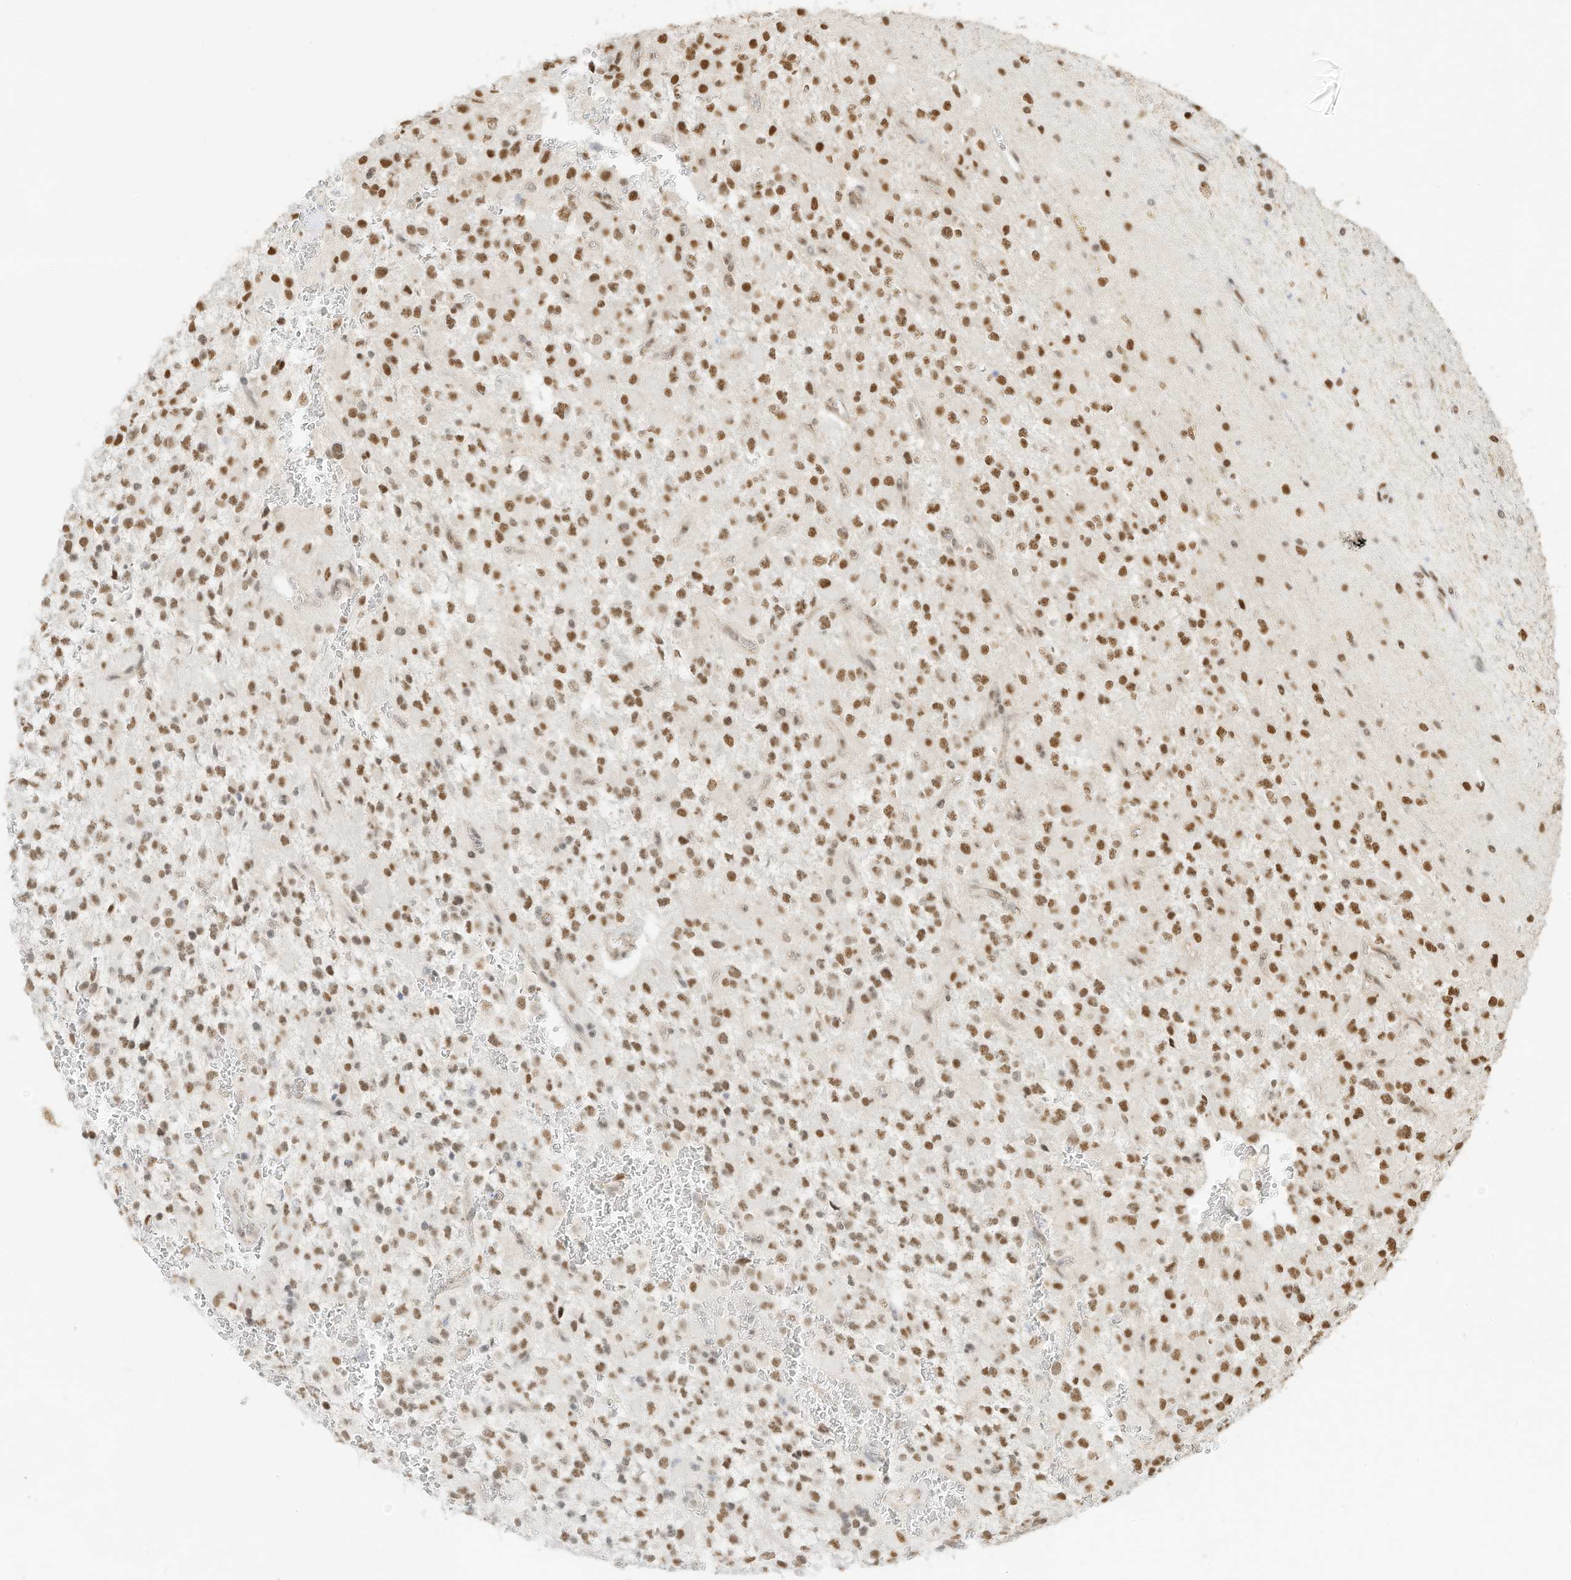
{"staining": {"intensity": "moderate", "quantity": "25%-75%", "location": "nuclear"}, "tissue": "glioma", "cell_type": "Tumor cells", "image_type": "cancer", "snomed": [{"axis": "morphology", "description": "Glioma, malignant, High grade"}, {"axis": "topography", "description": "Brain"}], "caption": "The immunohistochemical stain shows moderate nuclear positivity in tumor cells of high-grade glioma (malignant) tissue.", "gene": "NHSL1", "patient": {"sex": "male", "age": 34}}